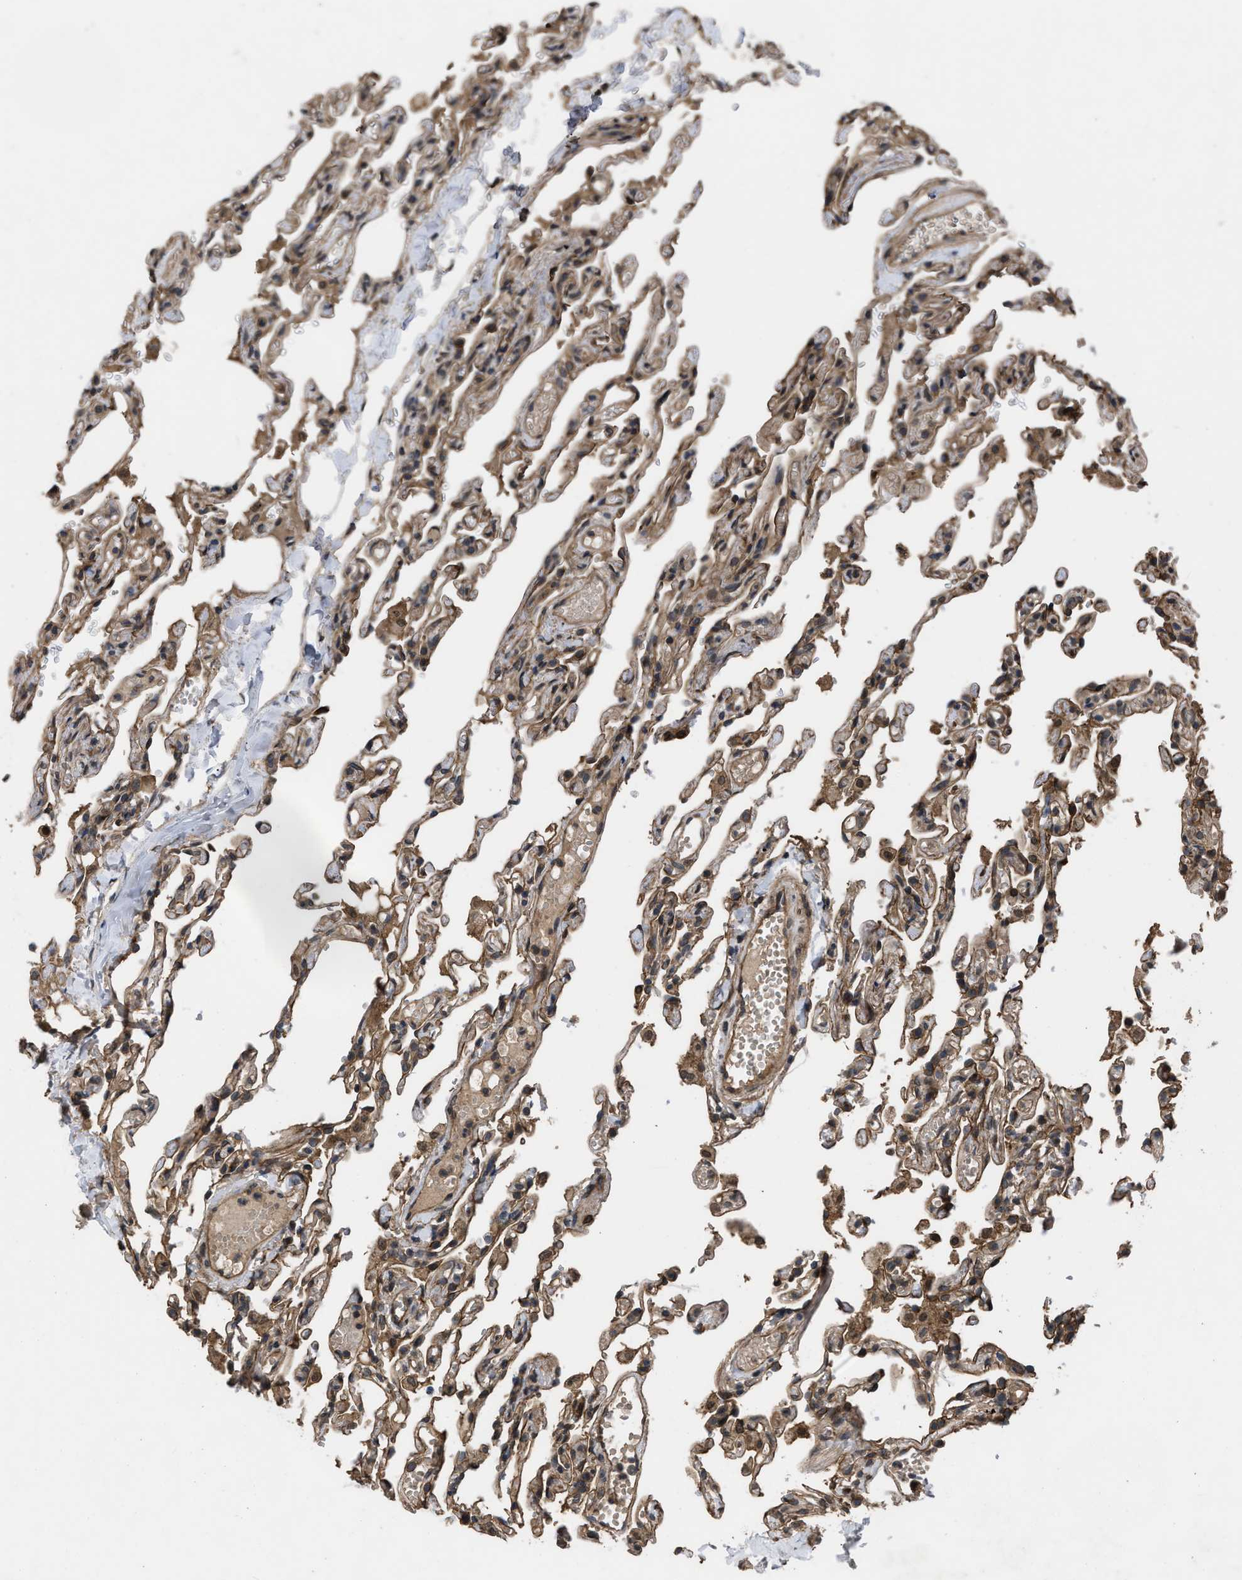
{"staining": {"intensity": "moderate", "quantity": ">75%", "location": "cytoplasmic/membranous"}, "tissue": "lung", "cell_type": "Alveolar cells", "image_type": "normal", "snomed": [{"axis": "morphology", "description": "Normal tissue, NOS"}, {"axis": "topography", "description": "Lung"}], "caption": "Brown immunohistochemical staining in benign human lung displays moderate cytoplasmic/membranous staining in approximately >75% of alveolar cells.", "gene": "UTRN", "patient": {"sex": "male", "age": 21}}